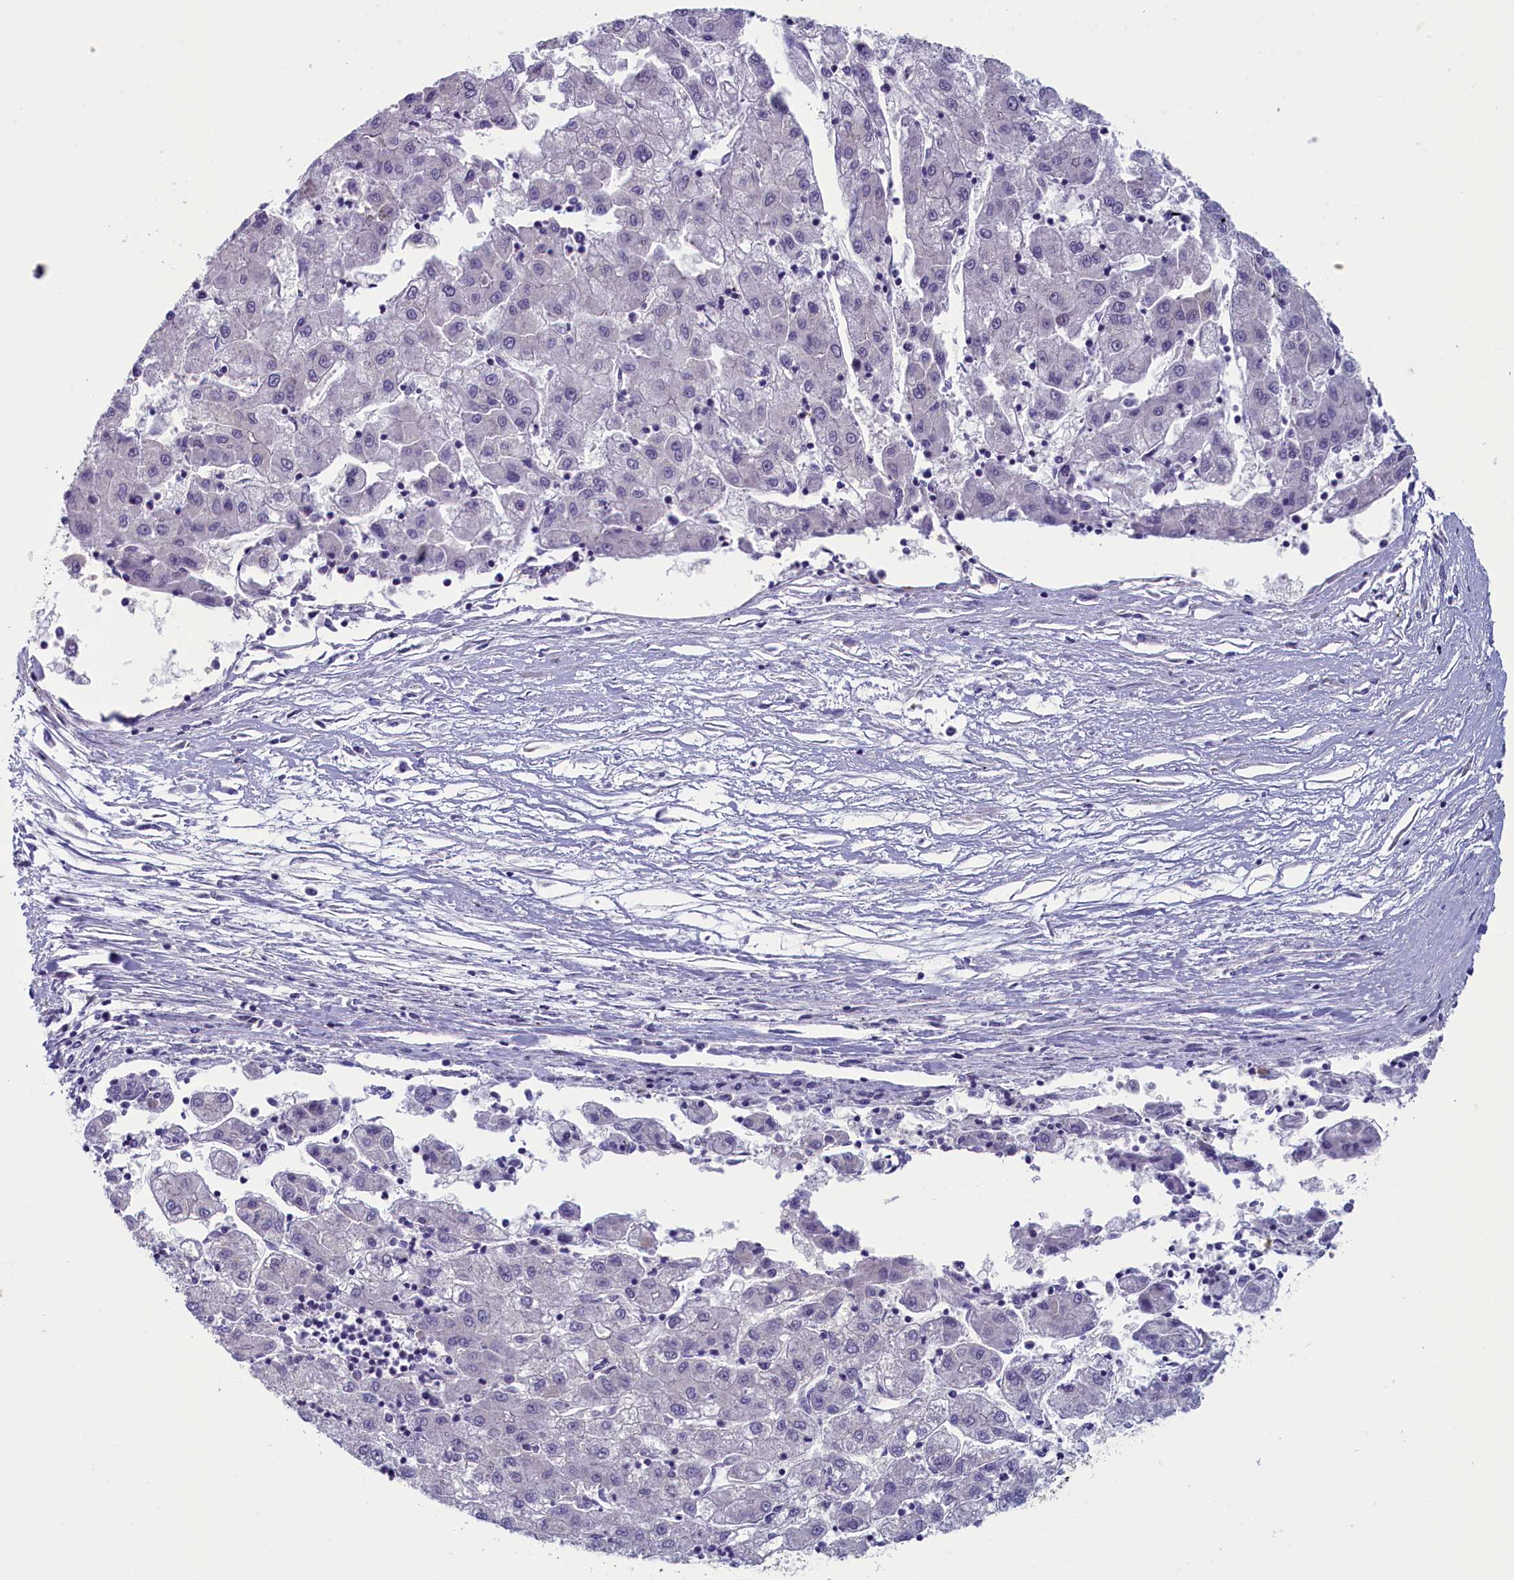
{"staining": {"intensity": "negative", "quantity": "none", "location": "none"}, "tissue": "liver cancer", "cell_type": "Tumor cells", "image_type": "cancer", "snomed": [{"axis": "morphology", "description": "Carcinoma, Hepatocellular, NOS"}, {"axis": "topography", "description": "Liver"}], "caption": "The image demonstrates no staining of tumor cells in liver cancer (hepatocellular carcinoma).", "gene": "ANKRD39", "patient": {"sex": "male", "age": 72}}